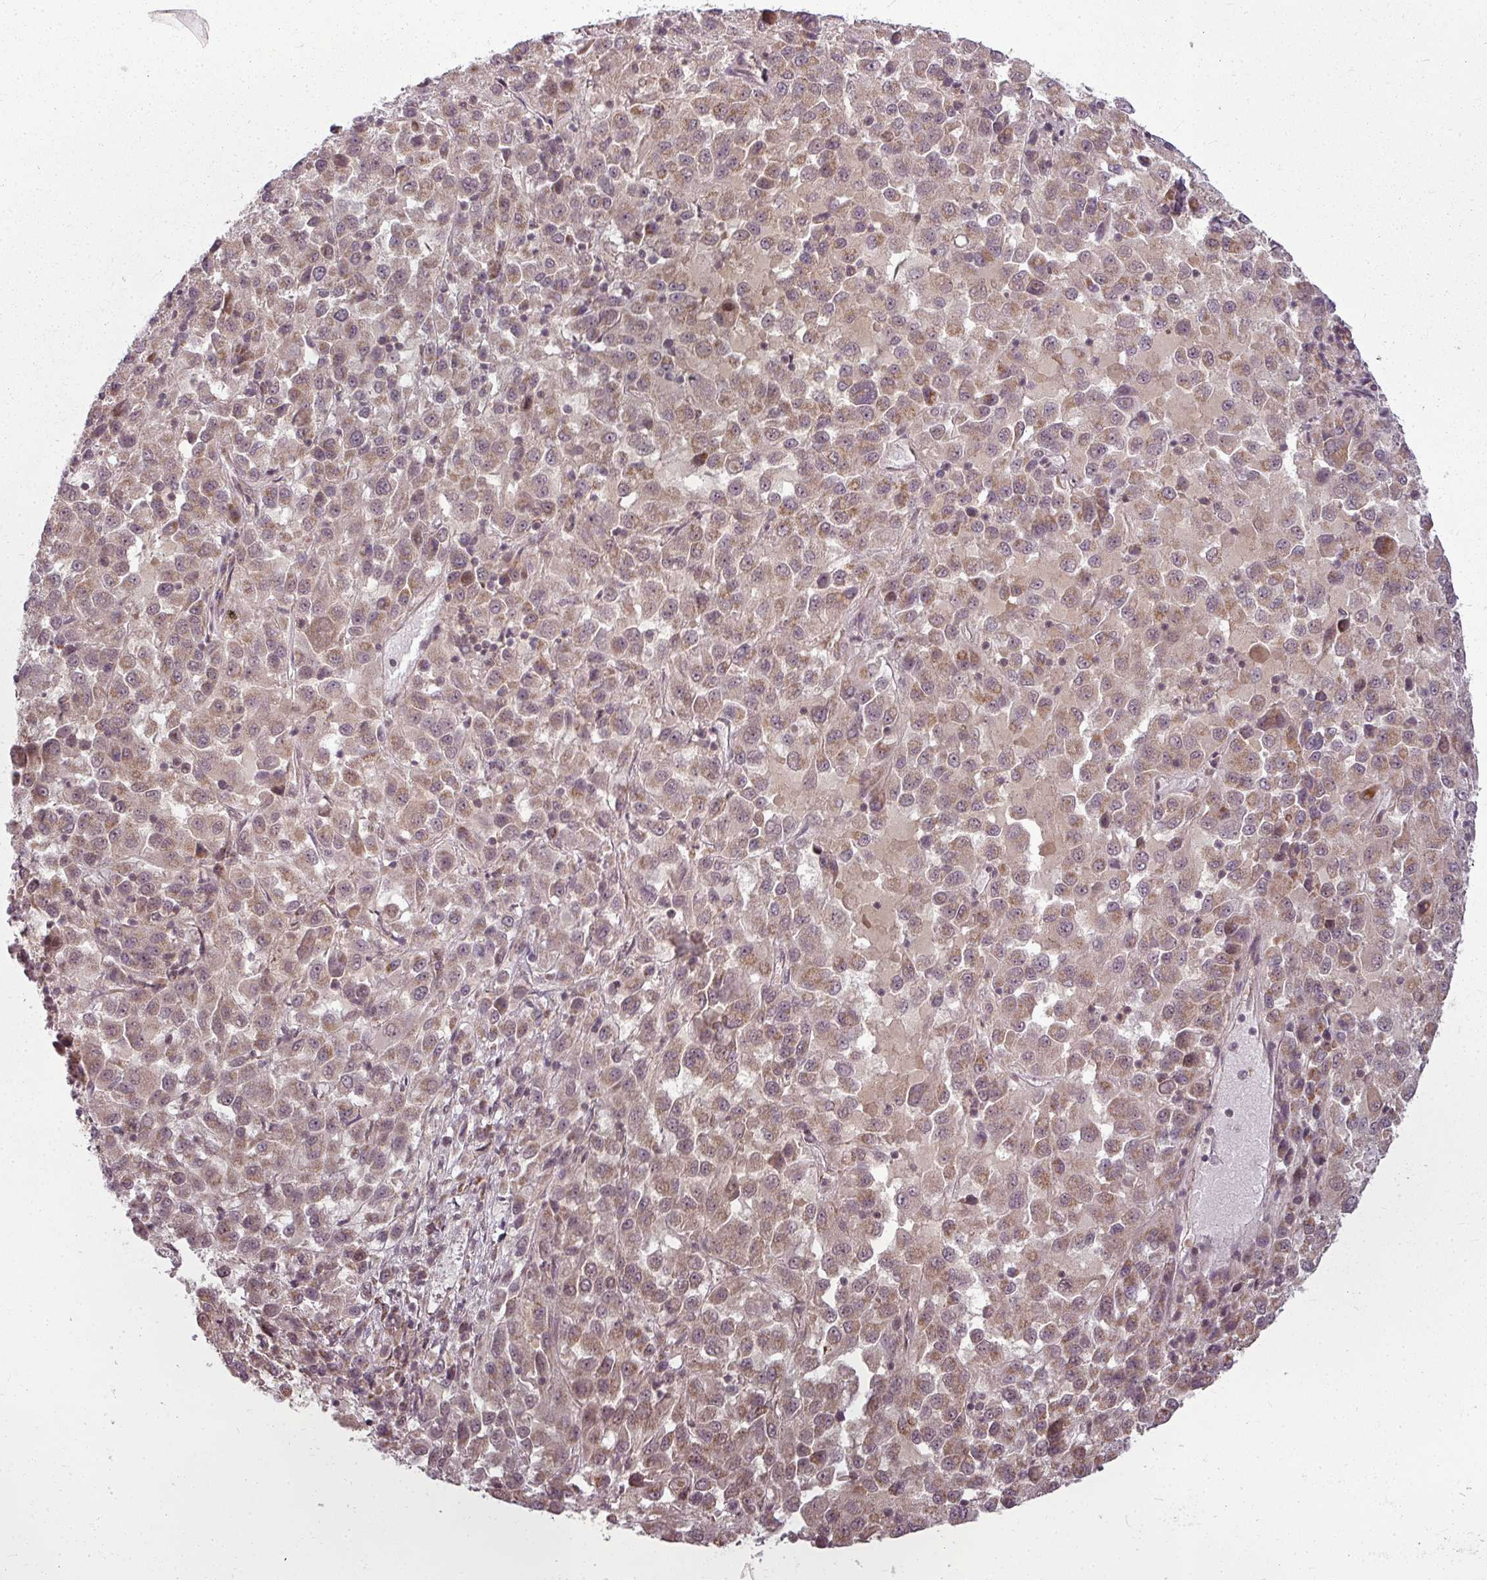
{"staining": {"intensity": "moderate", "quantity": ">75%", "location": "cytoplasmic/membranous"}, "tissue": "melanoma", "cell_type": "Tumor cells", "image_type": "cancer", "snomed": [{"axis": "morphology", "description": "Malignant melanoma, Metastatic site"}, {"axis": "topography", "description": "Lung"}], "caption": "Malignant melanoma (metastatic site) was stained to show a protein in brown. There is medium levels of moderate cytoplasmic/membranous positivity in about >75% of tumor cells.", "gene": "CLIC1", "patient": {"sex": "male", "age": 64}}